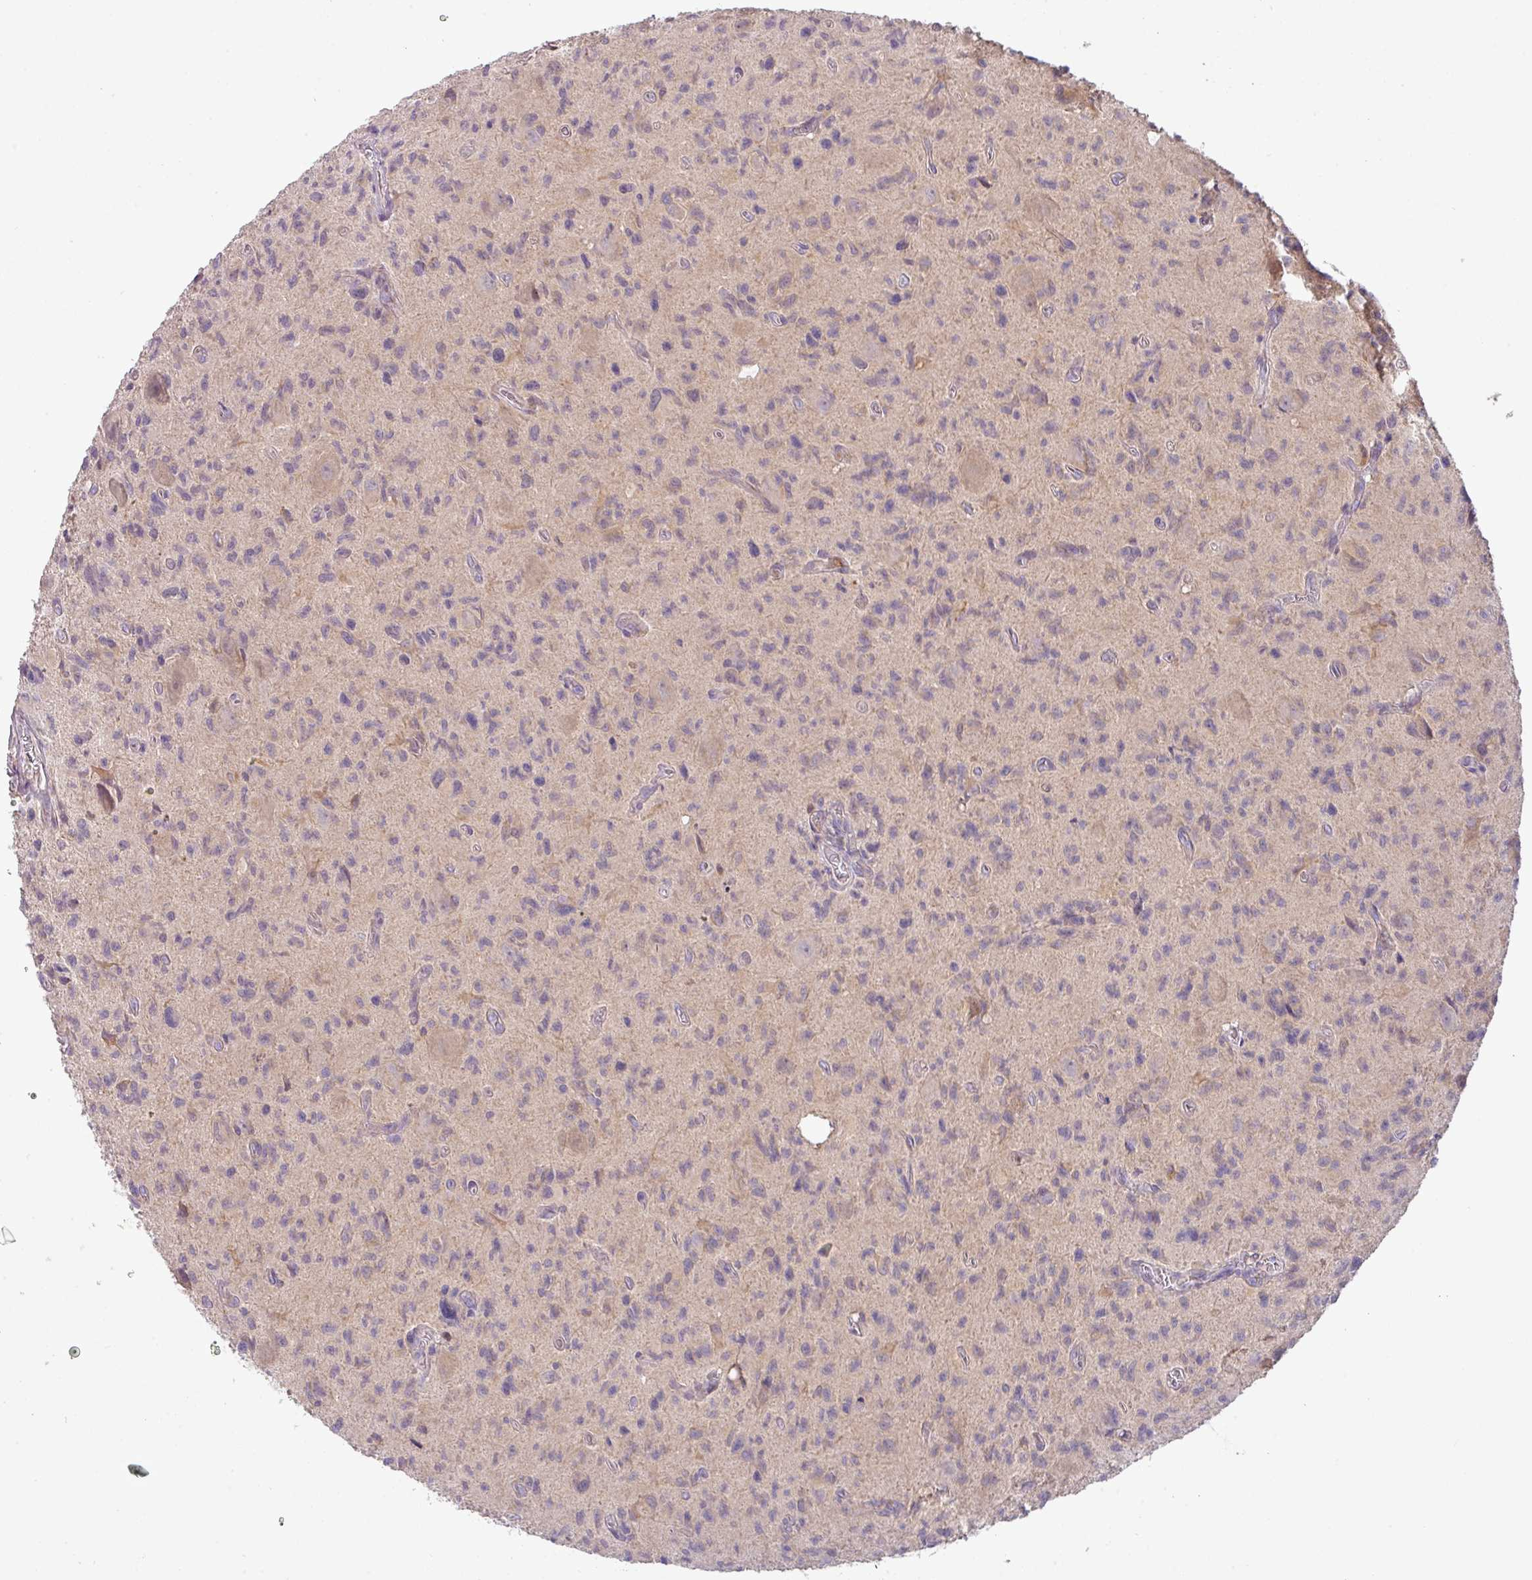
{"staining": {"intensity": "negative", "quantity": "none", "location": "none"}, "tissue": "glioma", "cell_type": "Tumor cells", "image_type": "cancer", "snomed": [{"axis": "morphology", "description": "Glioma, malignant, High grade"}, {"axis": "topography", "description": "Brain"}], "caption": "Immunohistochemical staining of glioma exhibits no significant expression in tumor cells.", "gene": "HOXC13", "patient": {"sex": "male", "age": 76}}